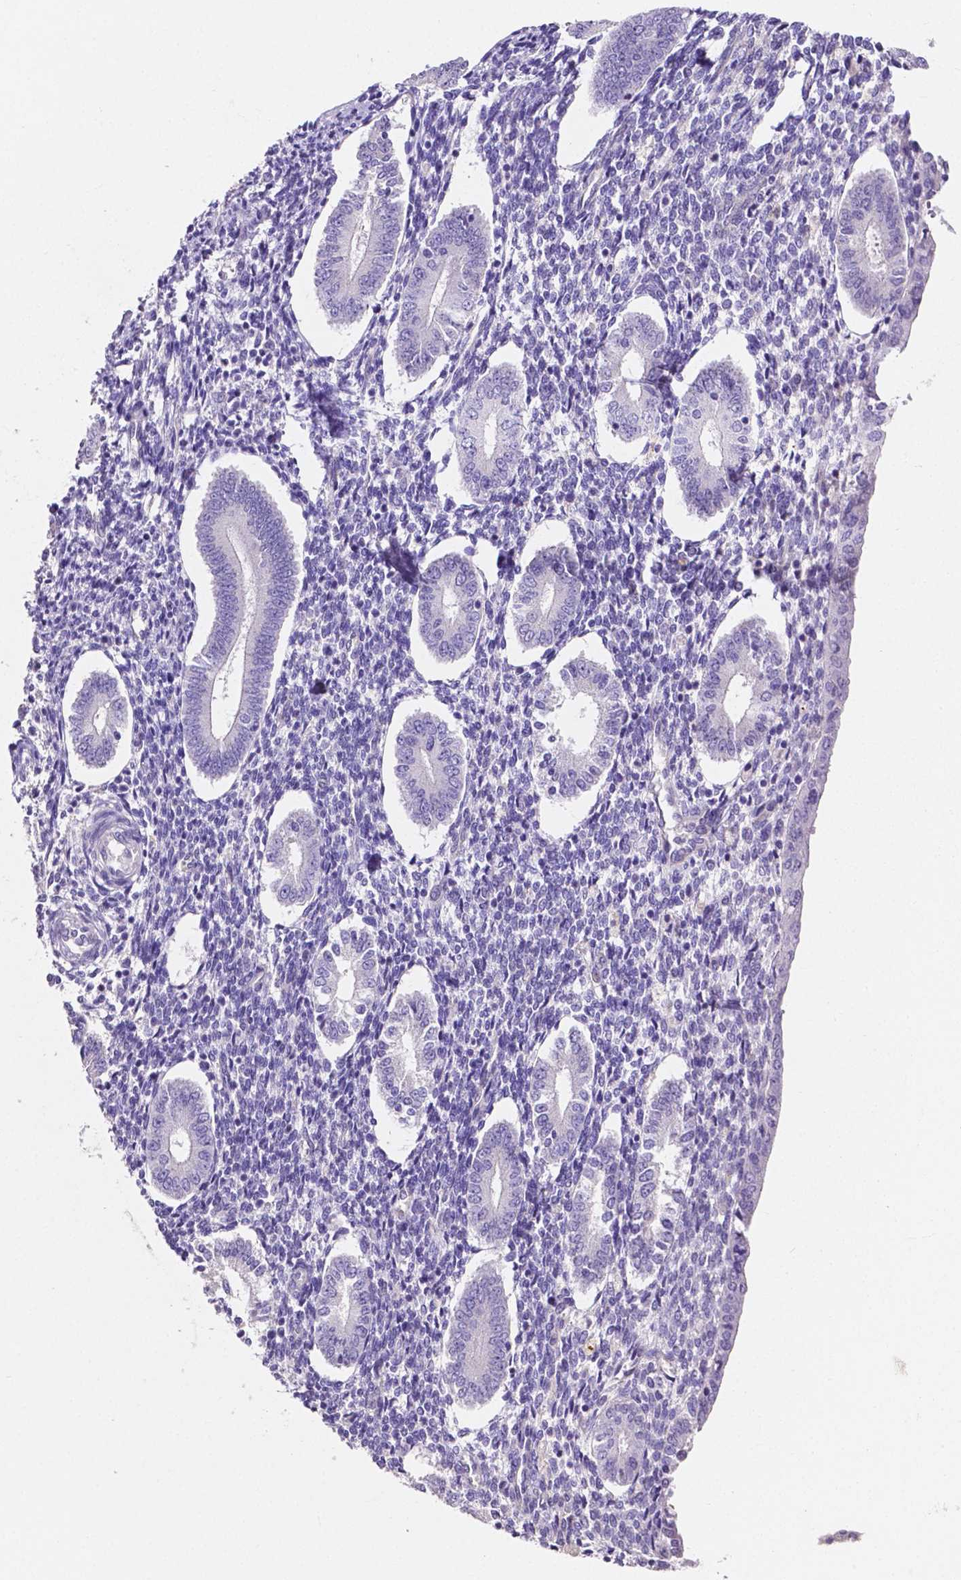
{"staining": {"intensity": "negative", "quantity": "none", "location": "none"}, "tissue": "endometrium", "cell_type": "Cells in endometrial stroma", "image_type": "normal", "snomed": [{"axis": "morphology", "description": "Normal tissue, NOS"}, {"axis": "topography", "description": "Endometrium"}], "caption": "Protein analysis of normal endometrium demonstrates no significant expression in cells in endometrial stroma. The staining is performed using DAB (3,3'-diaminobenzidine) brown chromogen with nuclei counter-stained in using hematoxylin.", "gene": "MMP9", "patient": {"sex": "female", "age": 40}}